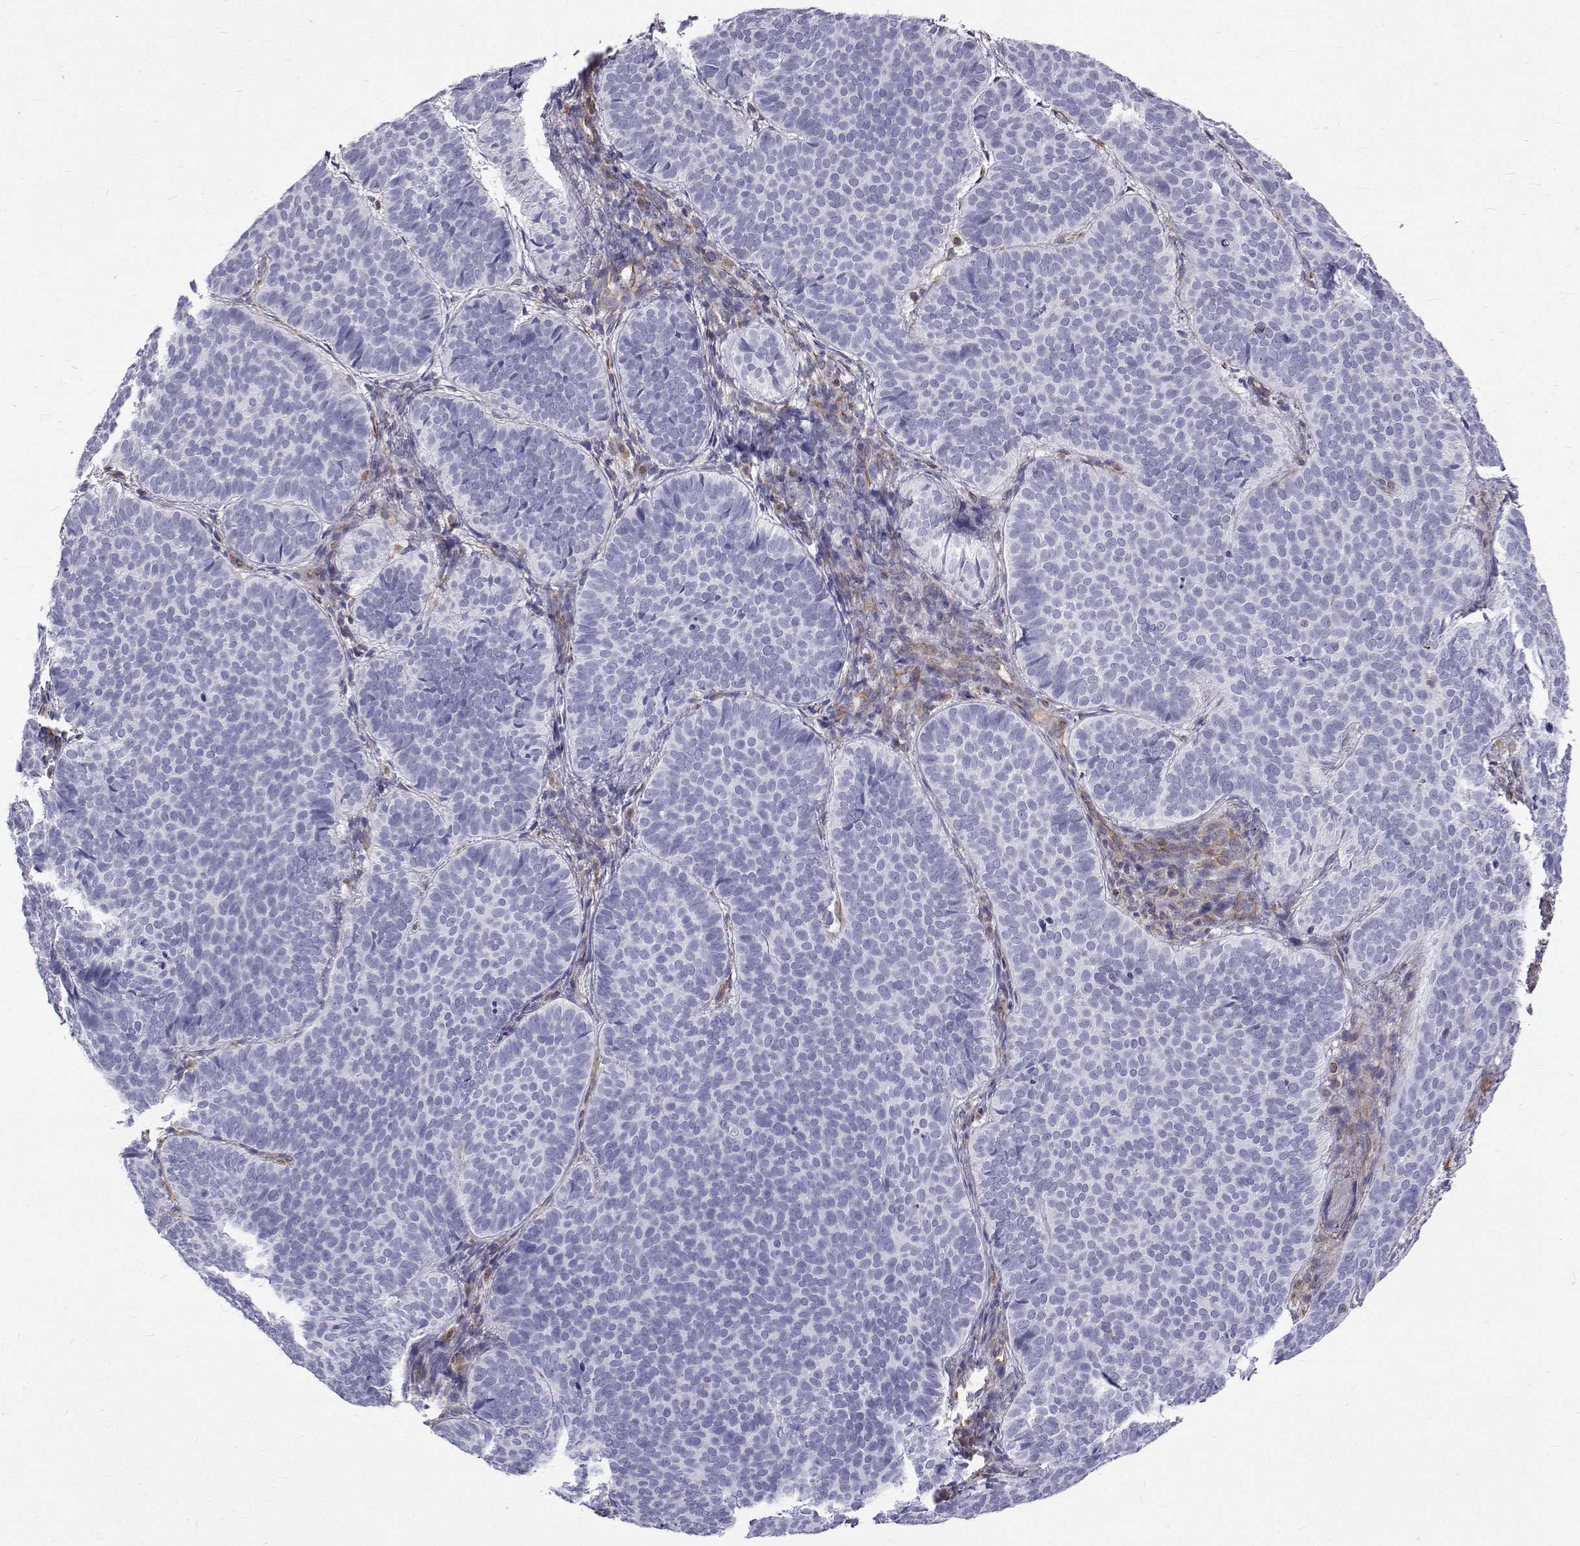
{"staining": {"intensity": "negative", "quantity": "none", "location": "none"}, "tissue": "skin cancer", "cell_type": "Tumor cells", "image_type": "cancer", "snomed": [{"axis": "morphology", "description": "Basal cell carcinoma"}, {"axis": "topography", "description": "Skin"}], "caption": "The photomicrograph displays no staining of tumor cells in skin cancer (basal cell carcinoma).", "gene": "OPRPN", "patient": {"sex": "male", "age": 57}}